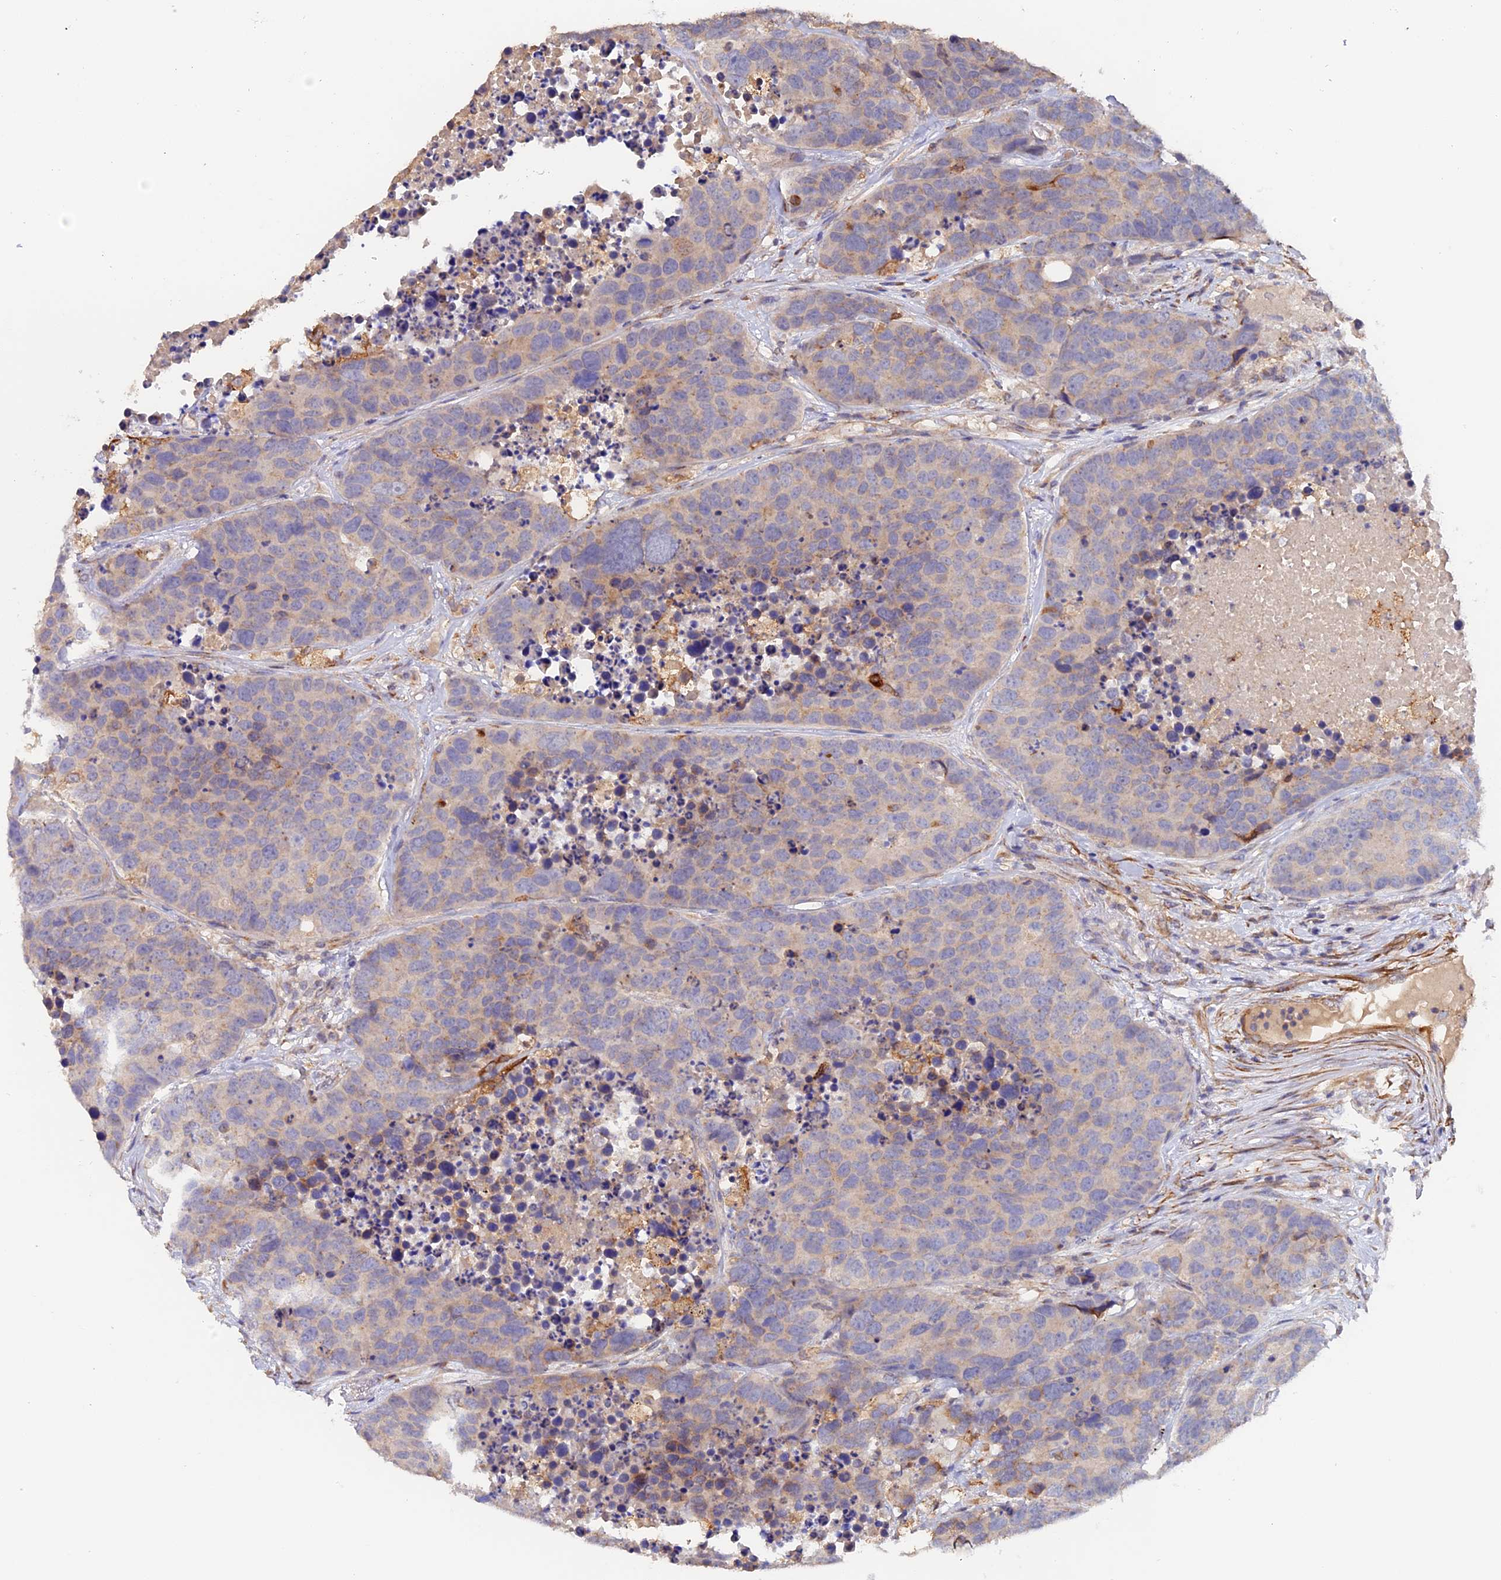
{"staining": {"intensity": "weak", "quantity": "25%-75%", "location": "cytoplasmic/membranous"}, "tissue": "carcinoid", "cell_type": "Tumor cells", "image_type": "cancer", "snomed": [{"axis": "morphology", "description": "Carcinoid, malignant, NOS"}, {"axis": "topography", "description": "Lung"}], "caption": "Protein staining of malignant carcinoid tissue shows weak cytoplasmic/membranous staining in approximately 25%-75% of tumor cells.", "gene": "TANGO6", "patient": {"sex": "male", "age": 60}}